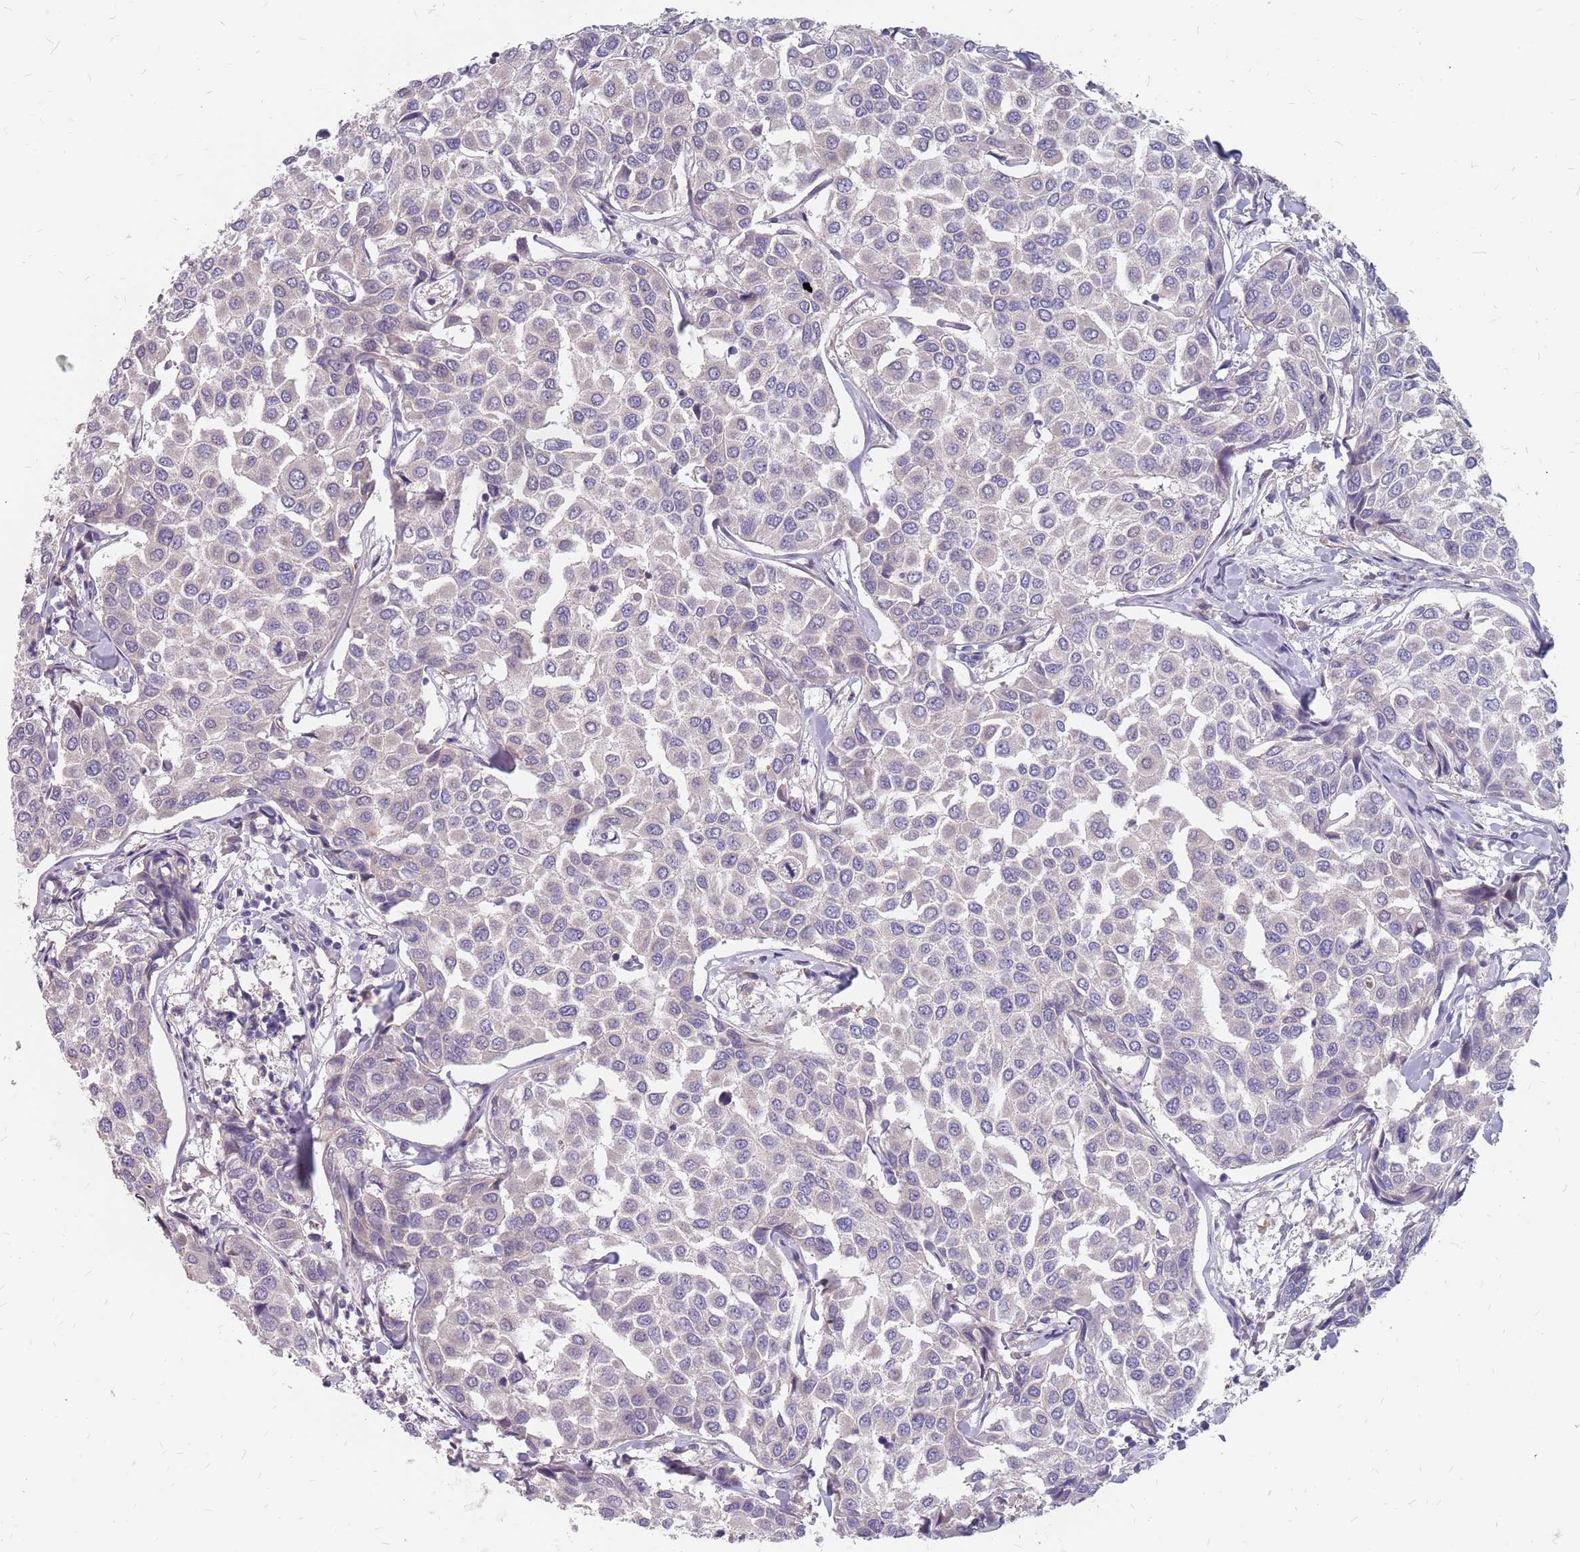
{"staining": {"intensity": "negative", "quantity": "none", "location": "none"}, "tissue": "breast cancer", "cell_type": "Tumor cells", "image_type": "cancer", "snomed": [{"axis": "morphology", "description": "Duct carcinoma"}, {"axis": "topography", "description": "Breast"}], "caption": "Immunohistochemistry of breast cancer (intraductal carcinoma) exhibits no expression in tumor cells.", "gene": "CMTR2", "patient": {"sex": "female", "age": 55}}